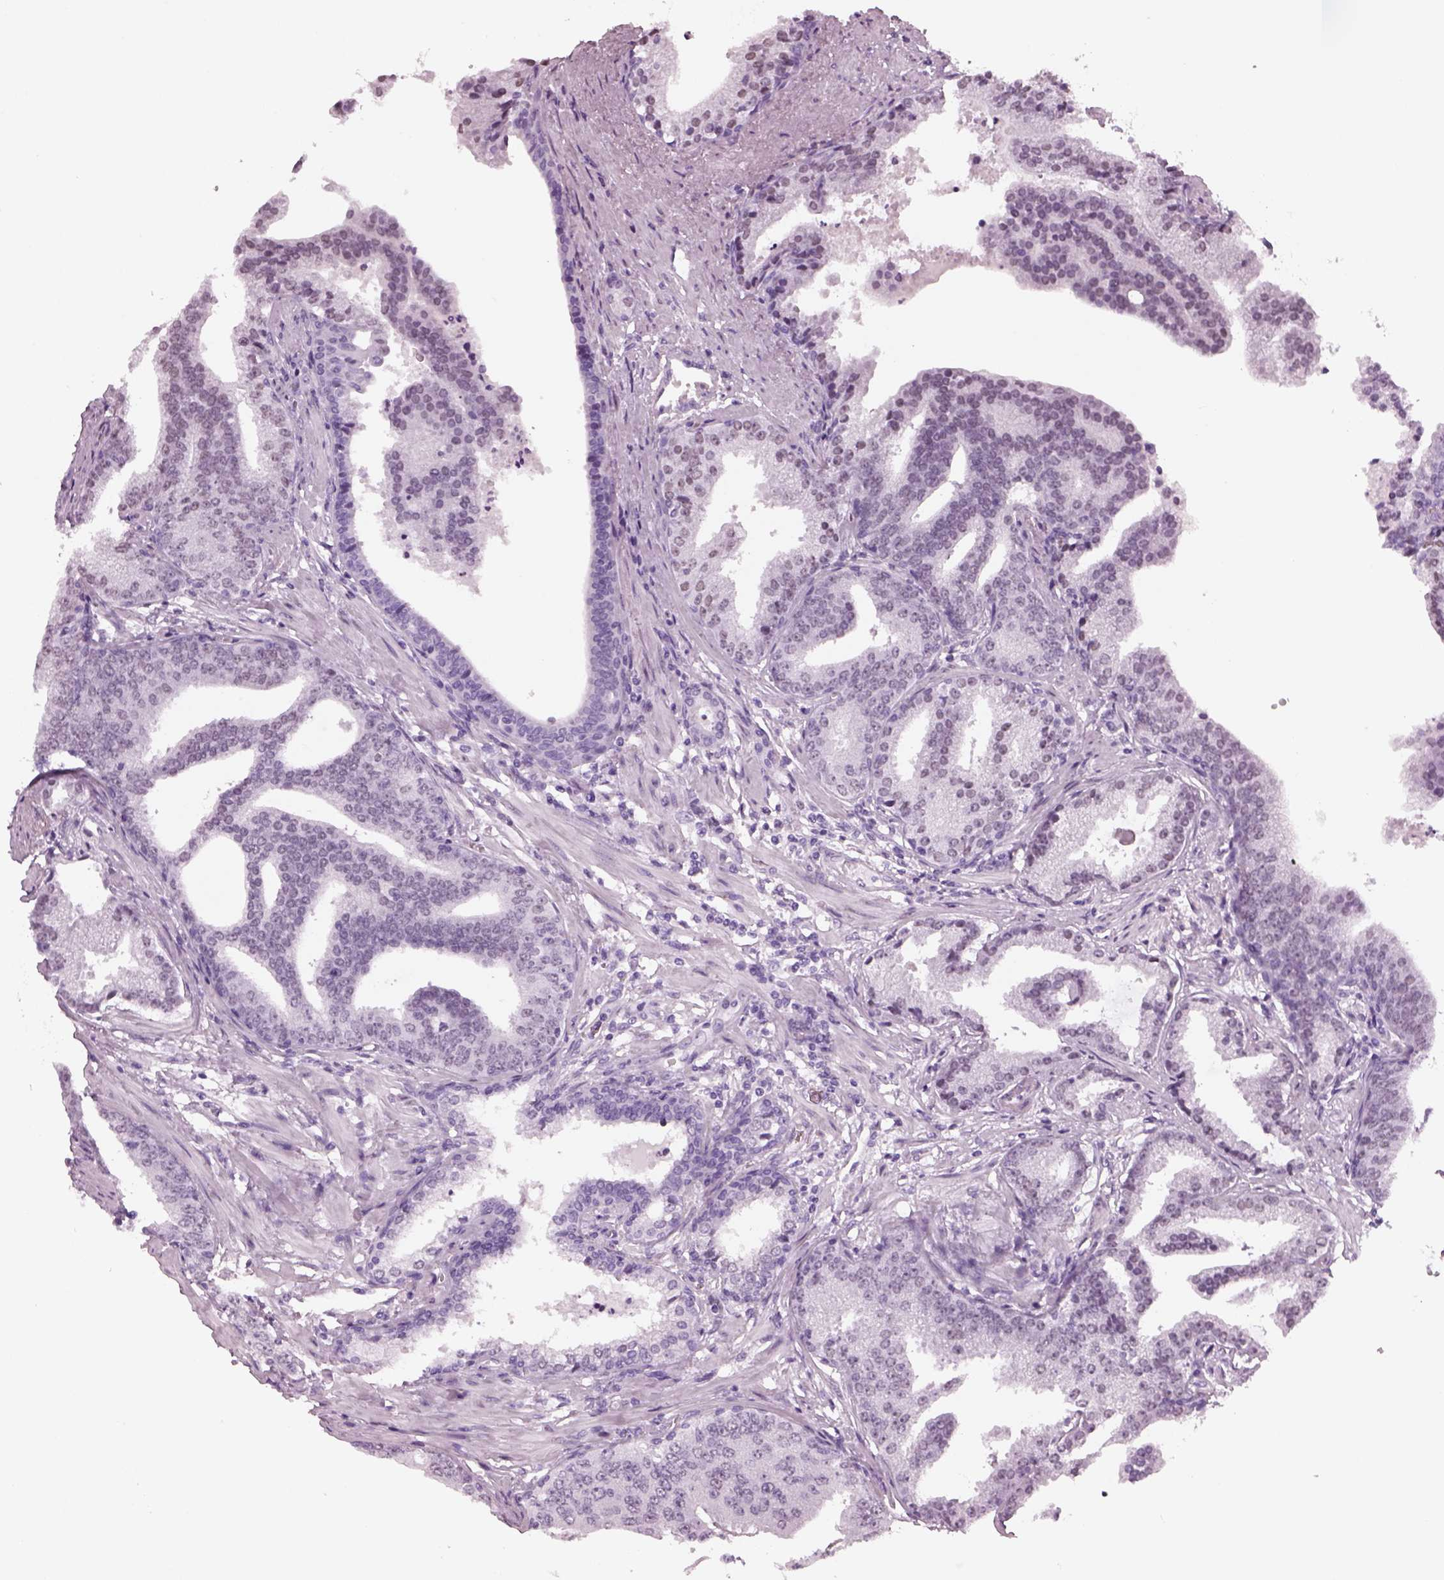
{"staining": {"intensity": "negative", "quantity": "none", "location": "none"}, "tissue": "prostate cancer", "cell_type": "Tumor cells", "image_type": "cancer", "snomed": [{"axis": "morphology", "description": "Adenocarcinoma, NOS"}, {"axis": "topography", "description": "Prostate"}], "caption": "Photomicrograph shows no protein expression in tumor cells of prostate cancer tissue. Nuclei are stained in blue.", "gene": "KRTAP3-2", "patient": {"sex": "male", "age": 64}}